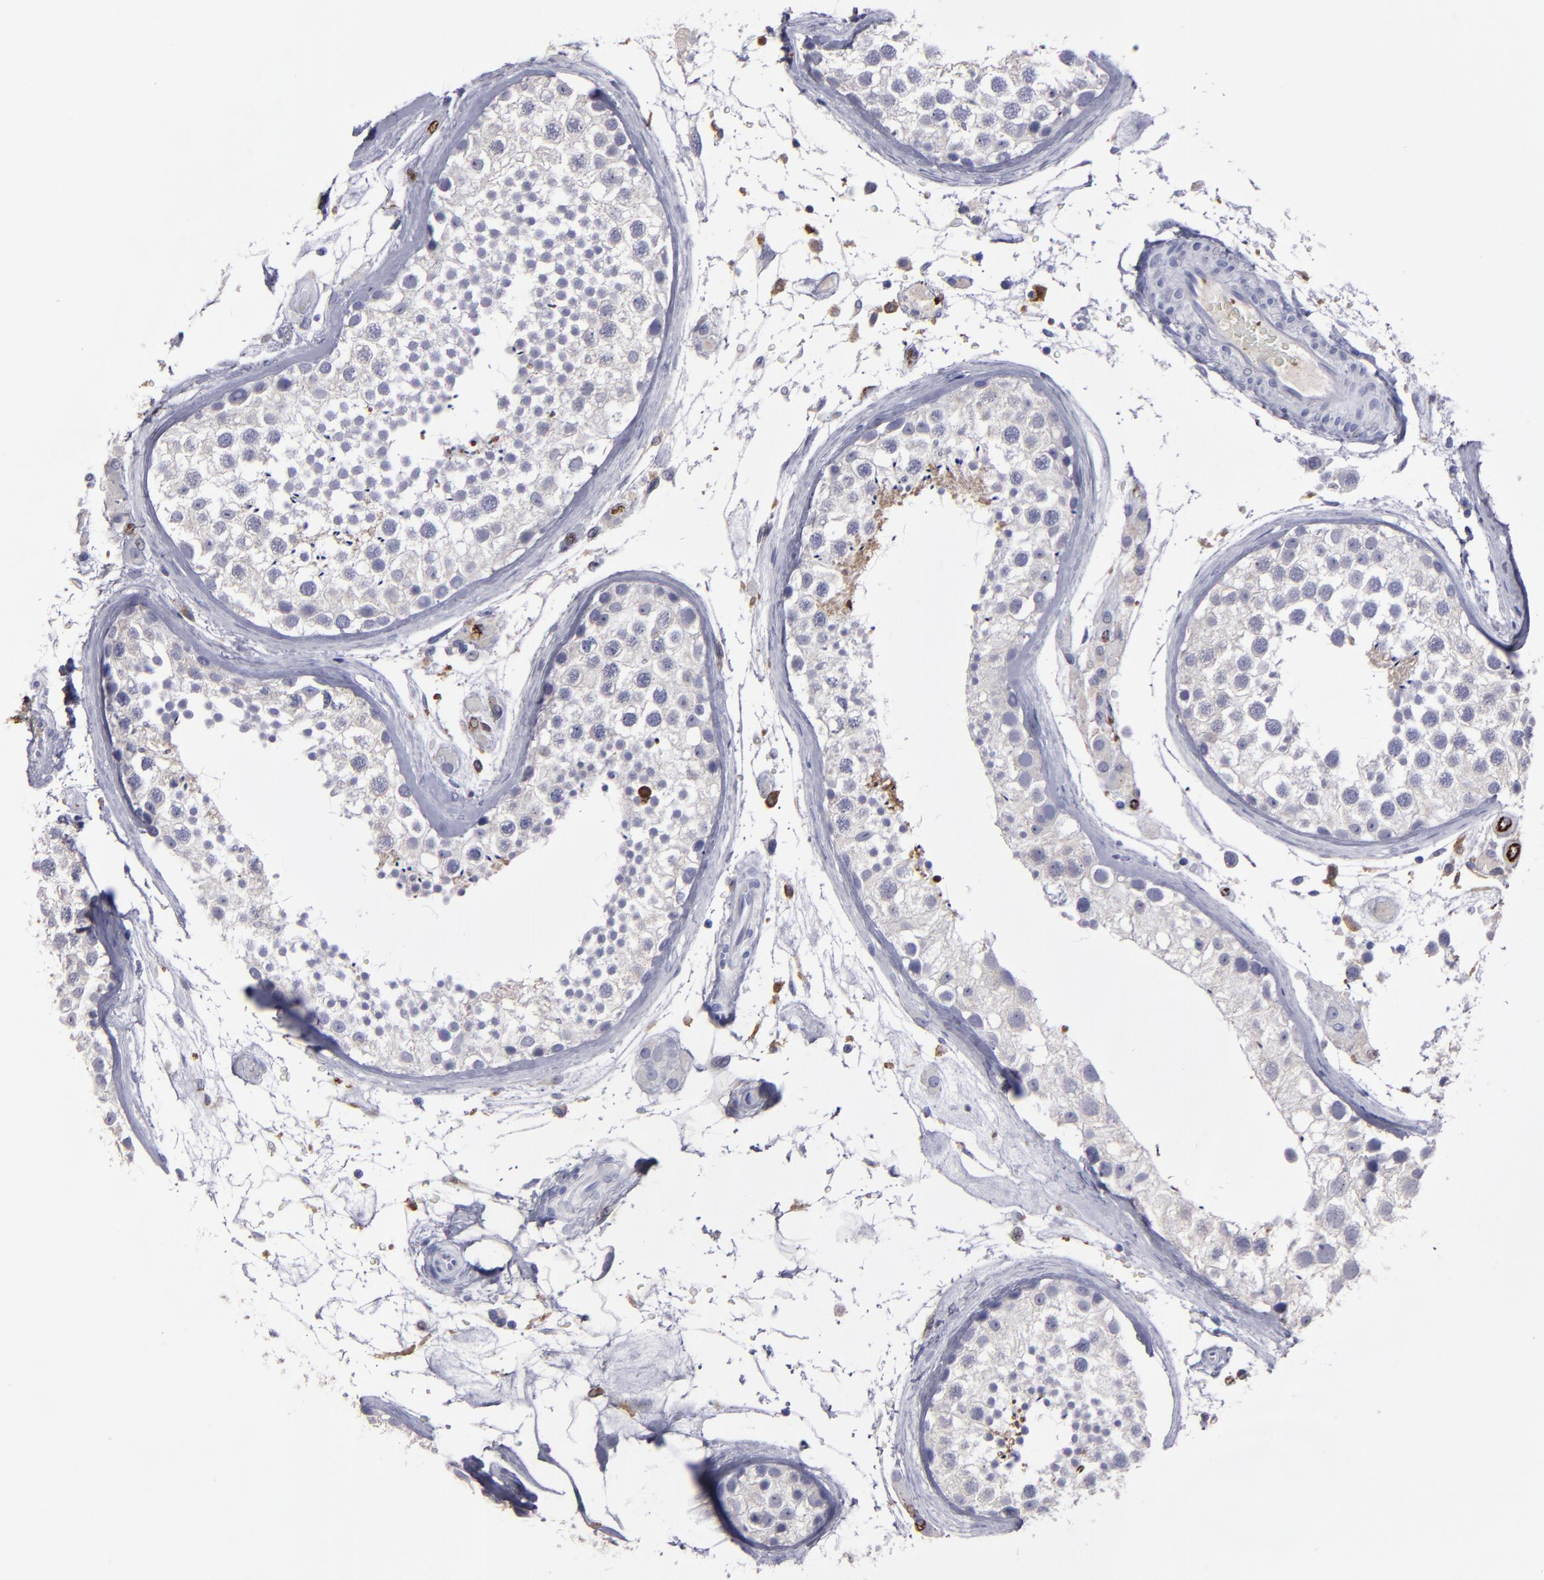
{"staining": {"intensity": "negative", "quantity": "none", "location": "none"}, "tissue": "testis", "cell_type": "Cells in seminiferous ducts", "image_type": "normal", "snomed": [{"axis": "morphology", "description": "Normal tissue, NOS"}, {"axis": "topography", "description": "Testis"}], "caption": "High power microscopy photomicrograph of an immunohistochemistry (IHC) micrograph of unremarkable testis, revealing no significant staining in cells in seminiferous ducts.", "gene": "CD36", "patient": {"sex": "male", "age": 46}}